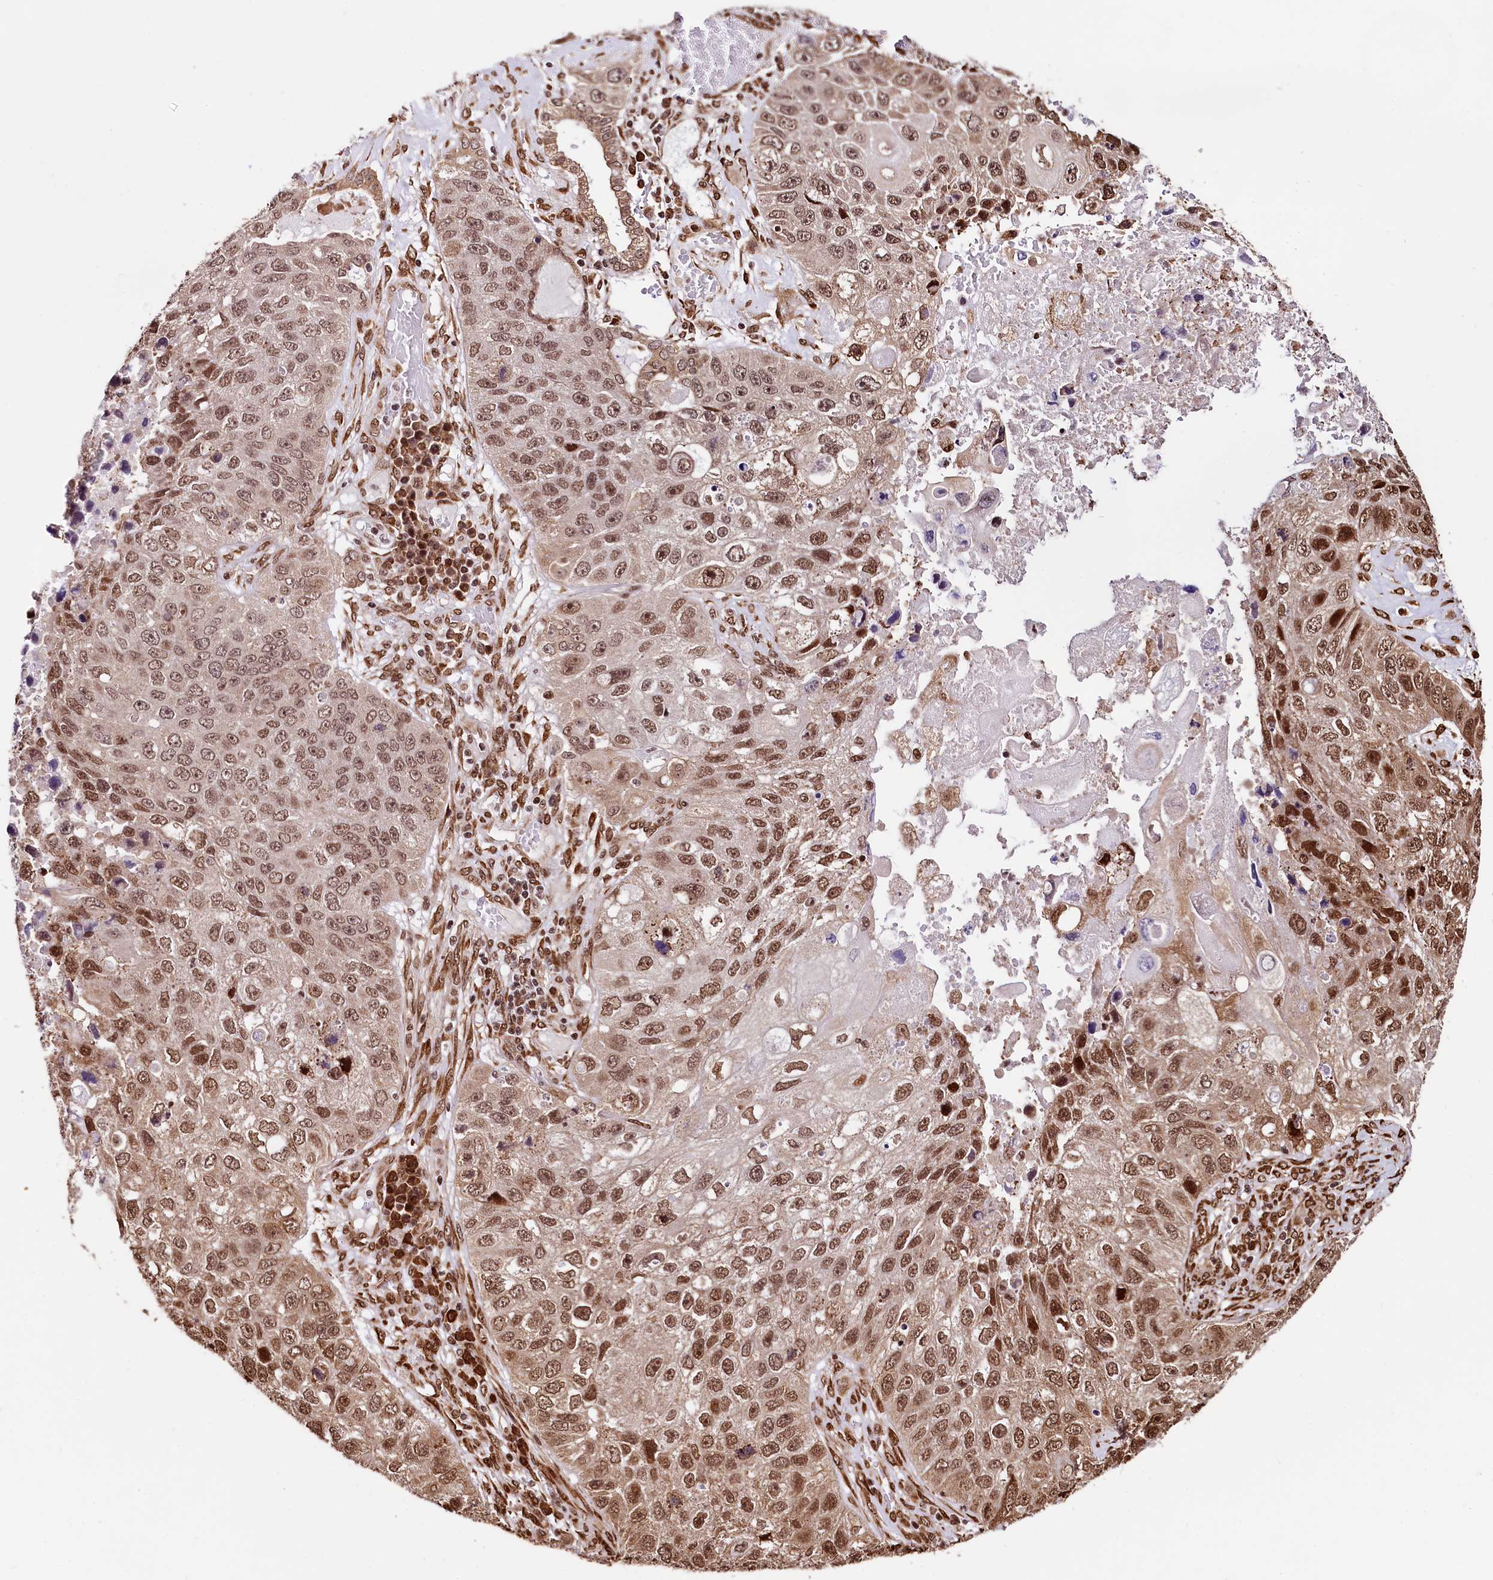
{"staining": {"intensity": "moderate", "quantity": ">75%", "location": "nuclear"}, "tissue": "lung cancer", "cell_type": "Tumor cells", "image_type": "cancer", "snomed": [{"axis": "morphology", "description": "Squamous cell carcinoma, NOS"}, {"axis": "topography", "description": "Lung"}], "caption": "Protein positivity by IHC displays moderate nuclear staining in approximately >75% of tumor cells in lung cancer. (DAB IHC with brightfield microscopy, high magnification).", "gene": "PDS5B", "patient": {"sex": "male", "age": 61}}